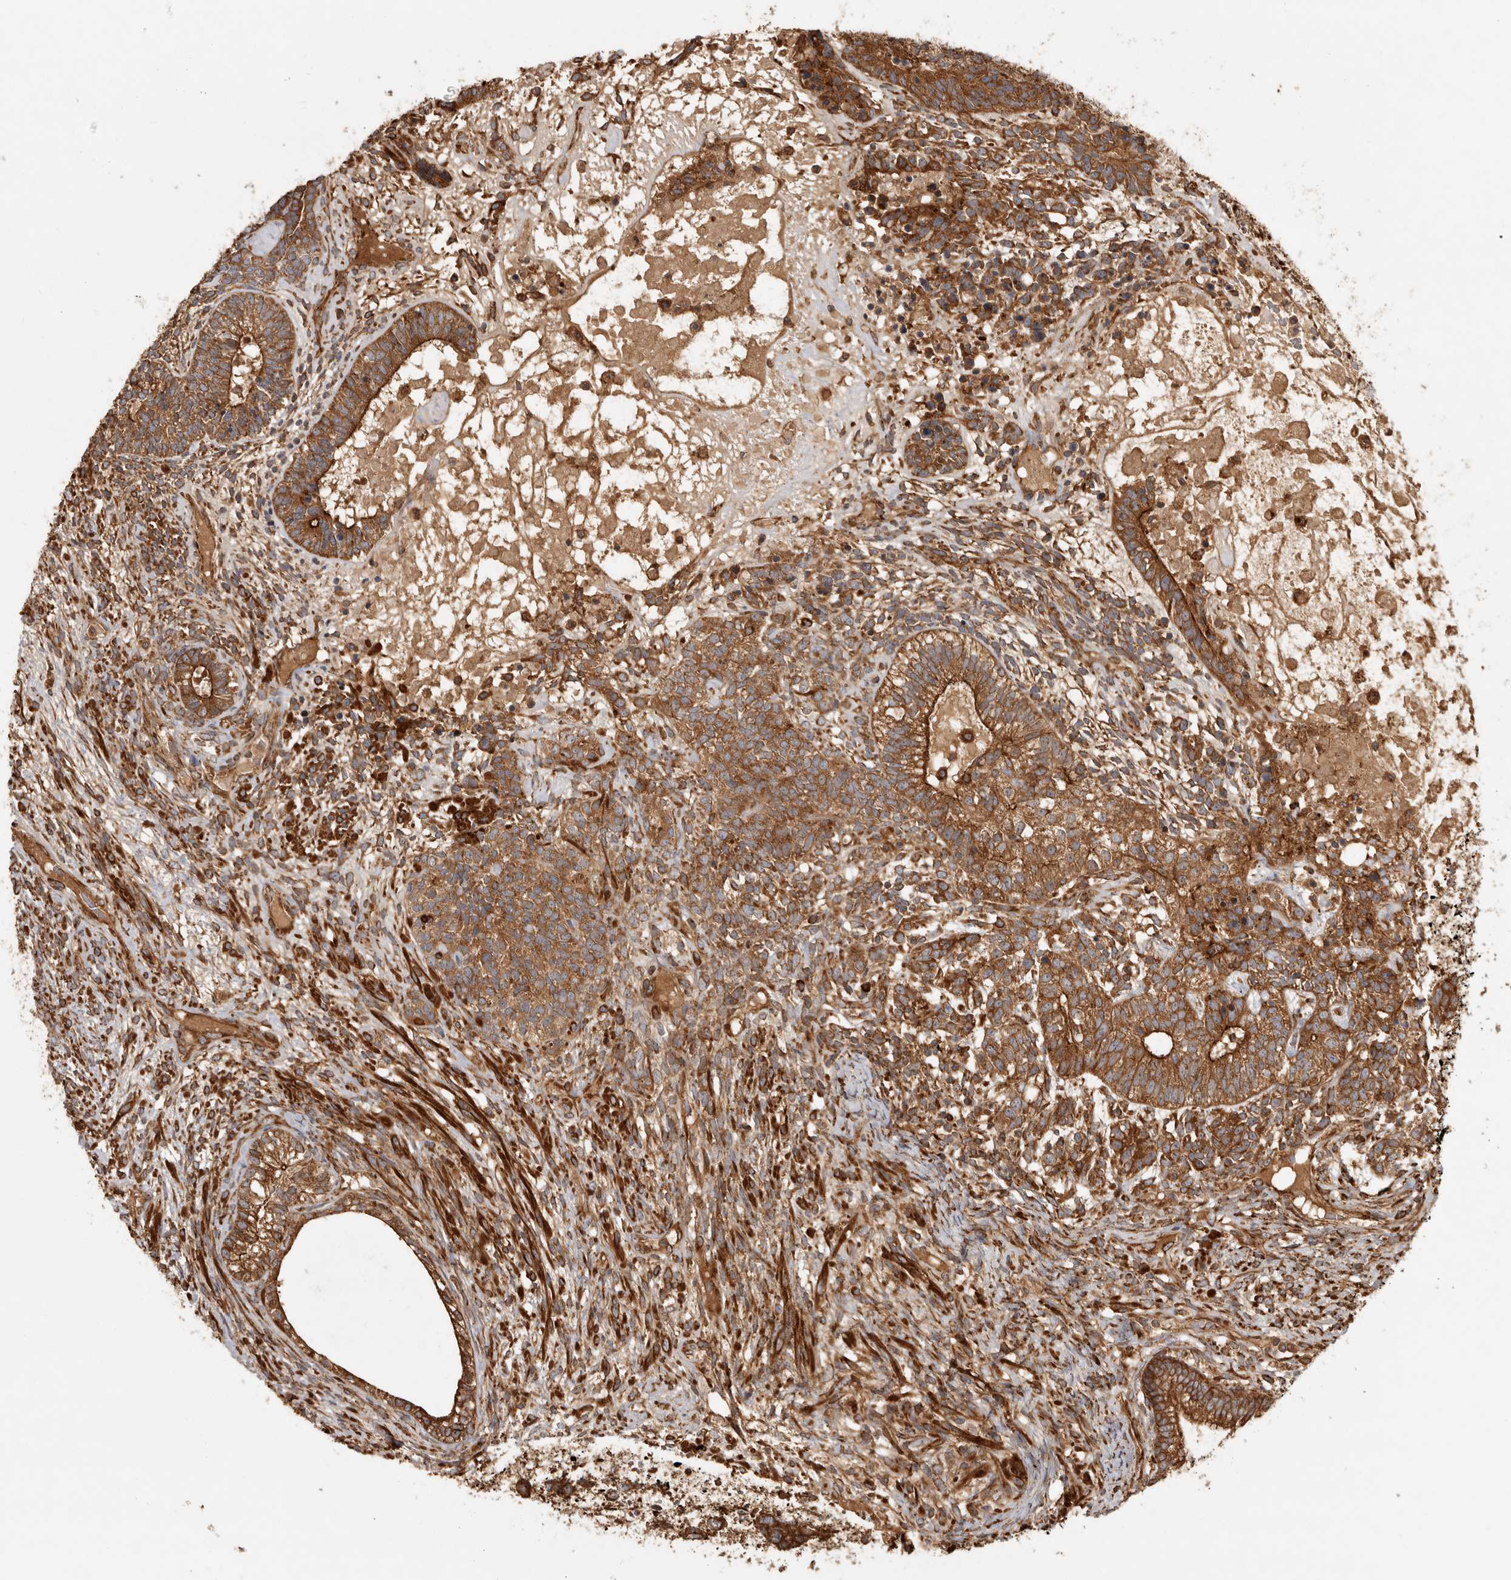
{"staining": {"intensity": "strong", "quantity": ">75%", "location": "cytoplasmic/membranous"}, "tissue": "testis cancer", "cell_type": "Tumor cells", "image_type": "cancer", "snomed": [{"axis": "morphology", "description": "Seminoma, NOS"}, {"axis": "morphology", "description": "Carcinoma, Embryonal, NOS"}, {"axis": "topography", "description": "Testis"}], "caption": "Testis cancer (embryonal carcinoma) stained with immunohistochemistry (IHC) displays strong cytoplasmic/membranous expression in about >75% of tumor cells.", "gene": "CAMSAP2", "patient": {"sex": "male", "age": 28}}